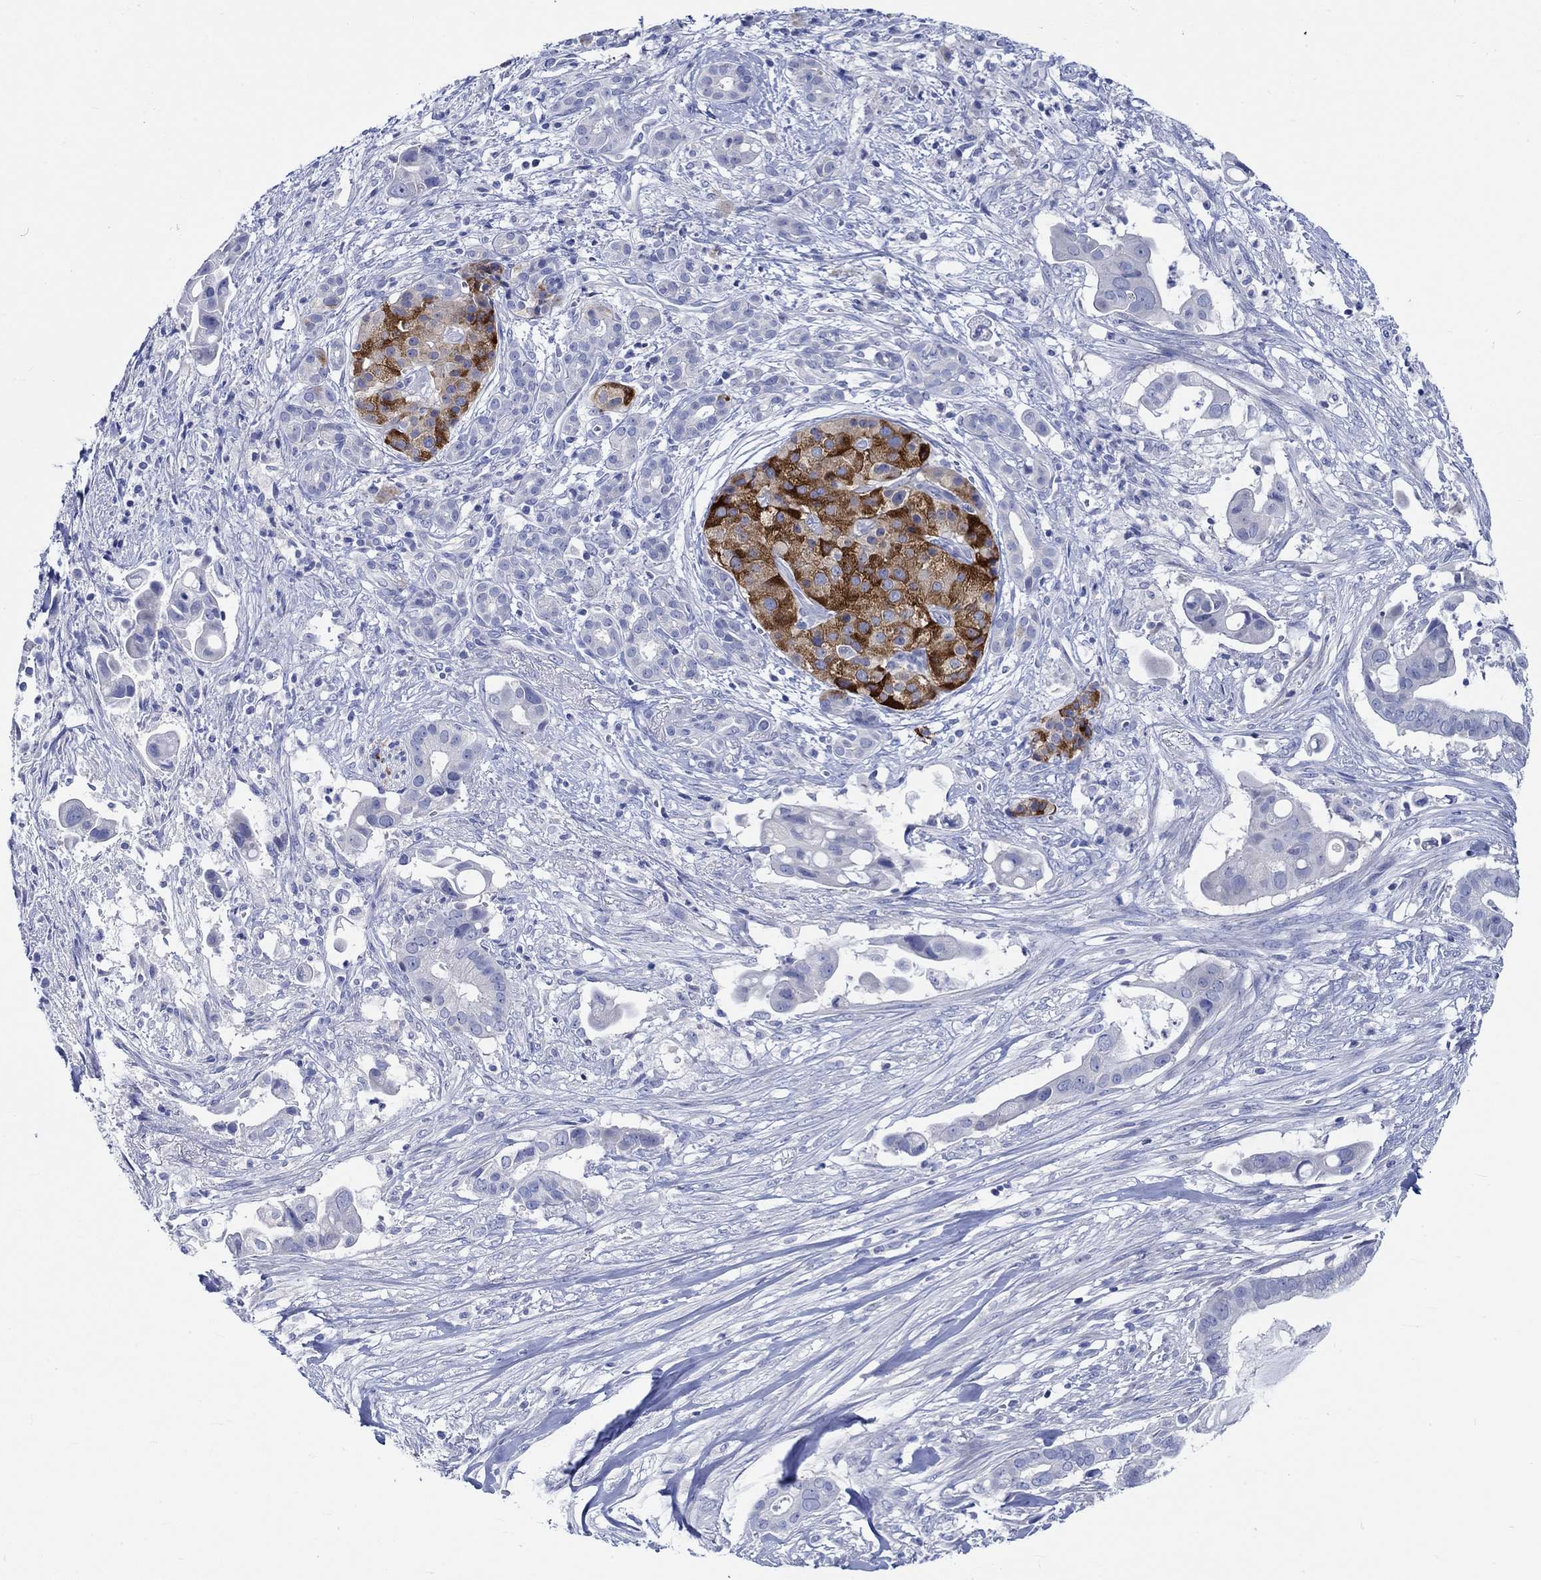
{"staining": {"intensity": "negative", "quantity": "none", "location": "none"}, "tissue": "pancreatic cancer", "cell_type": "Tumor cells", "image_type": "cancer", "snomed": [{"axis": "morphology", "description": "Adenocarcinoma, NOS"}, {"axis": "topography", "description": "Pancreas"}], "caption": "Tumor cells are negative for brown protein staining in adenocarcinoma (pancreatic). (Brightfield microscopy of DAB IHC at high magnification).", "gene": "PTPRN2", "patient": {"sex": "male", "age": 61}}